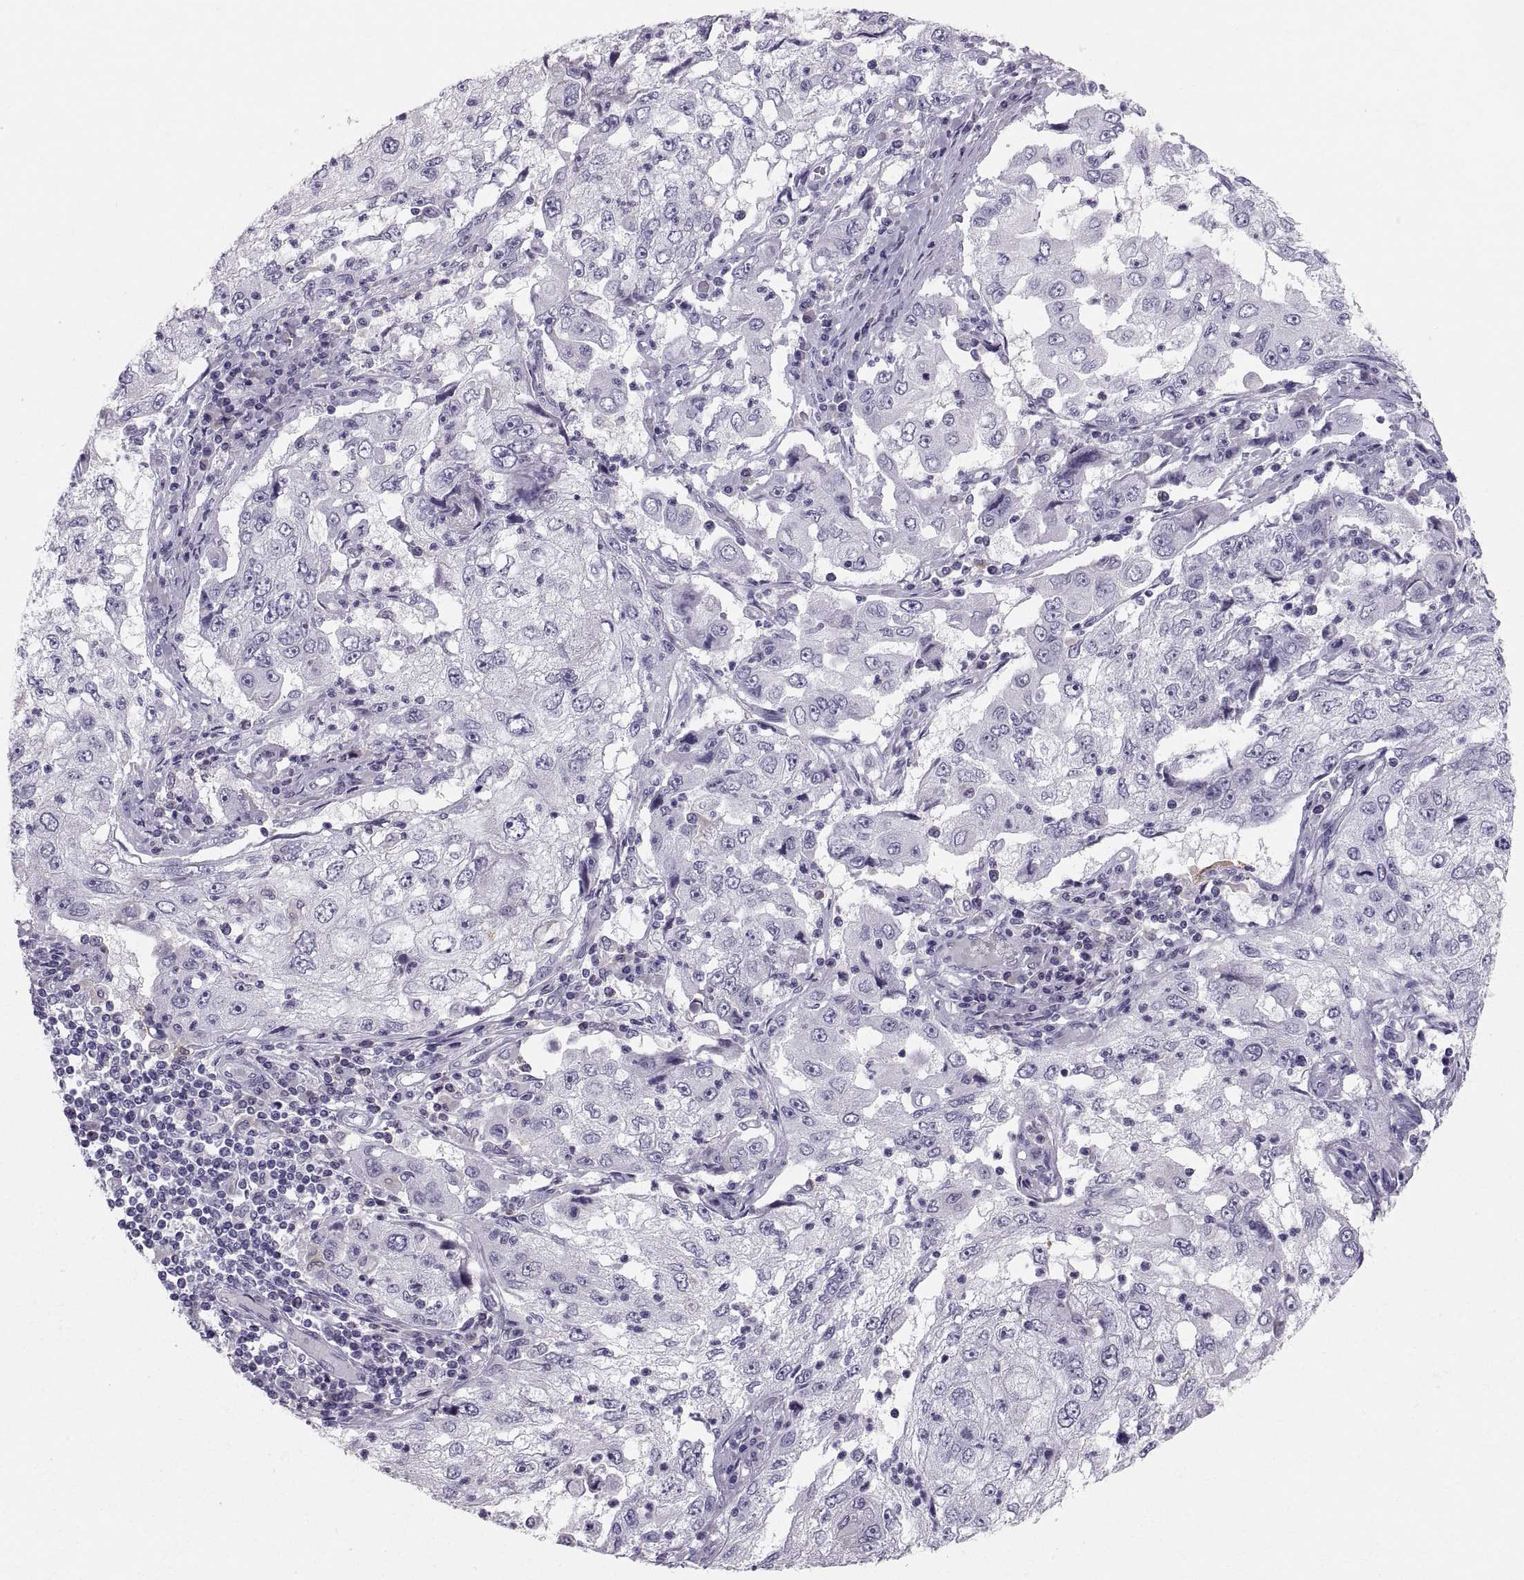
{"staining": {"intensity": "negative", "quantity": "none", "location": "none"}, "tissue": "cervical cancer", "cell_type": "Tumor cells", "image_type": "cancer", "snomed": [{"axis": "morphology", "description": "Squamous cell carcinoma, NOS"}, {"axis": "topography", "description": "Cervix"}], "caption": "The image displays no staining of tumor cells in squamous cell carcinoma (cervical).", "gene": "SLC22A6", "patient": {"sex": "female", "age": 36}}